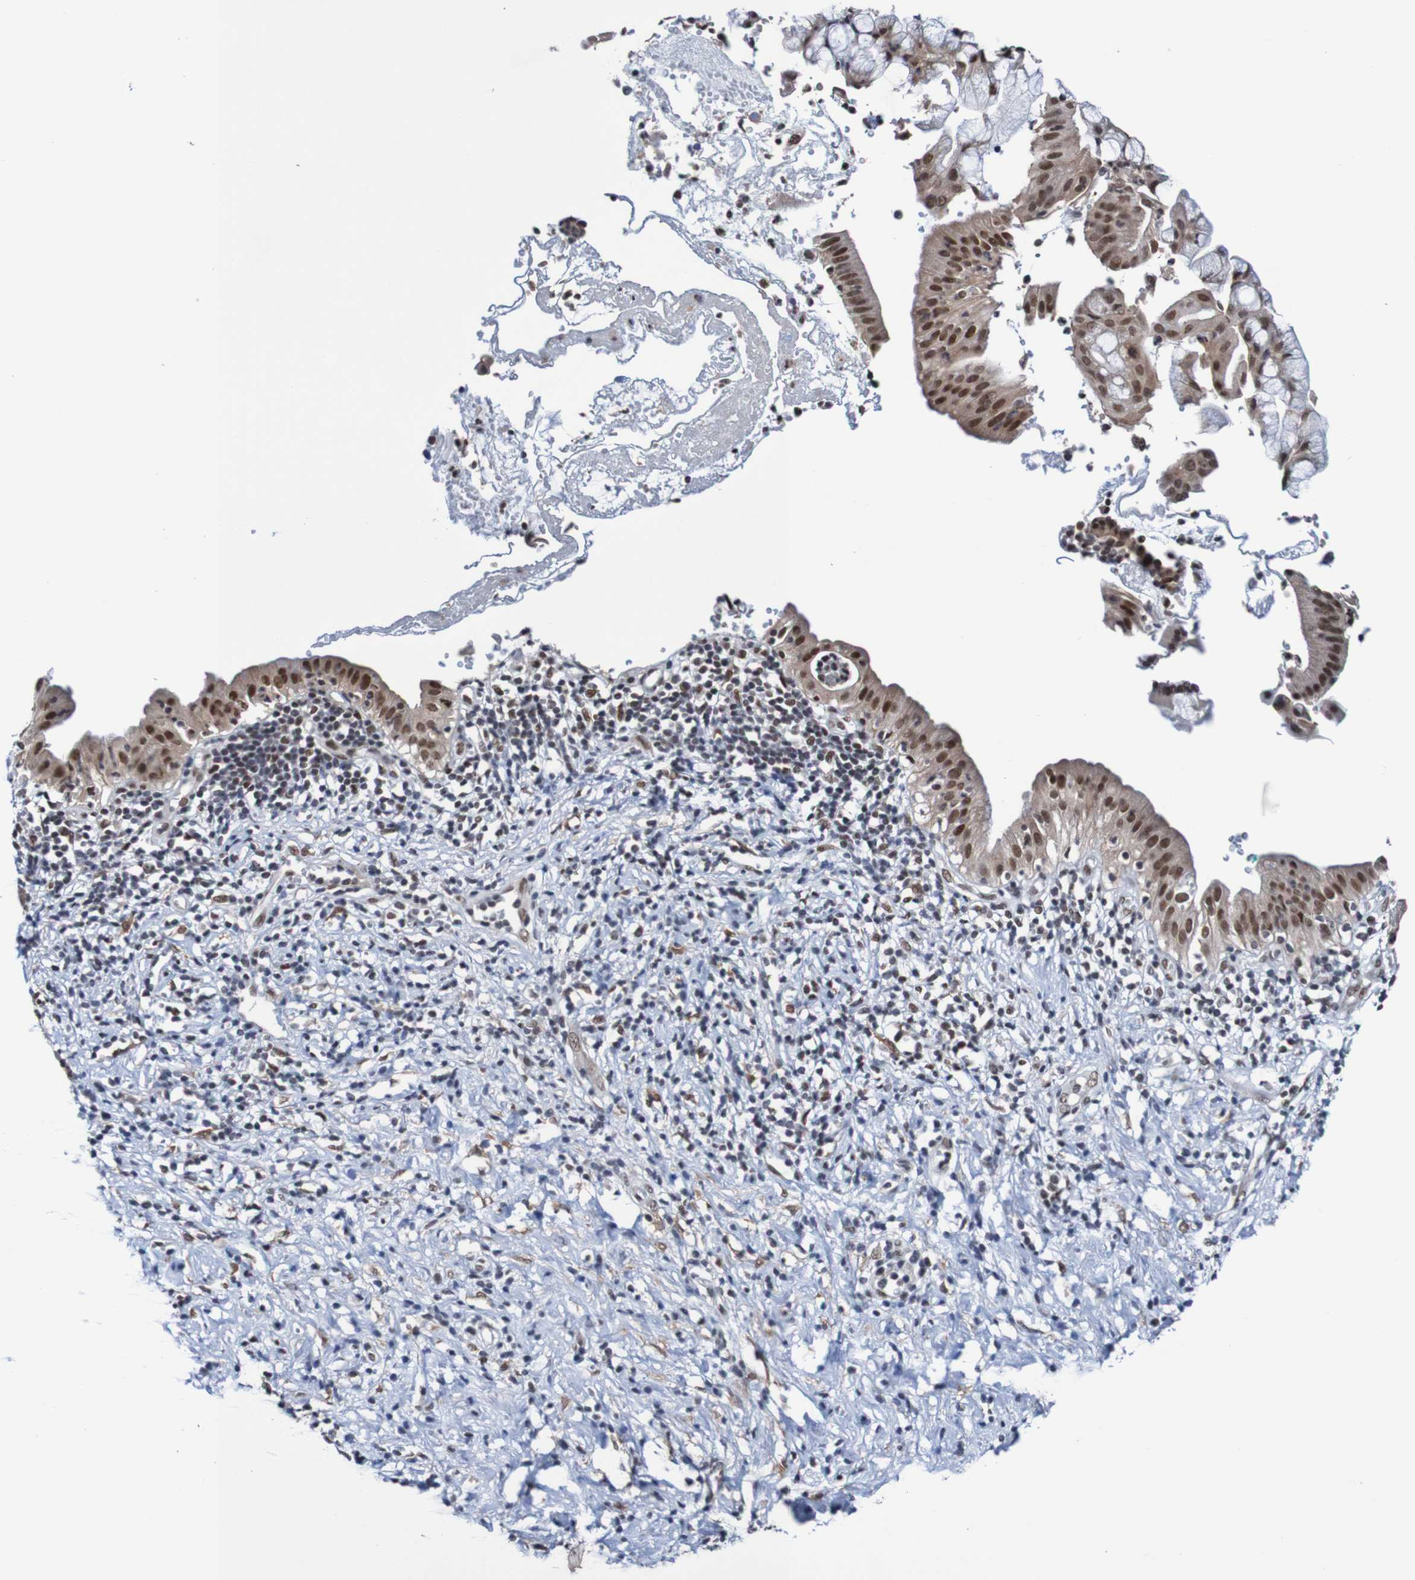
{"staining": {"intensity": "moderate", "quantity": "25%-75%", "location": "cytoplasmic/membranous,nuclear"}, "tissue": "pancreatic cancer", "cell_type": "Tumor cells", "image_type": "cancer", "snomed": [{"axis": "morphology", "description": "Adenocarcinoma, NOS"}, {"axis": "morphology", "description": "Adenocarcinoma, metastatic, NOS"}, {"axis": "topography", "description": "Lymph node"}, {"axis": "topography", "description": "Pancreas"}, {"axis": "topography", "description": "Duodenum"}], "caption": "Brown immunohistochemical staining in pancreatic cancer shows moderate cytoplasmic/membranous and nuclear positivity in approximately 25%-75% of tumor cells.", "gene": "CDC5L", "patient": {"sex": "female", "age": 64}}